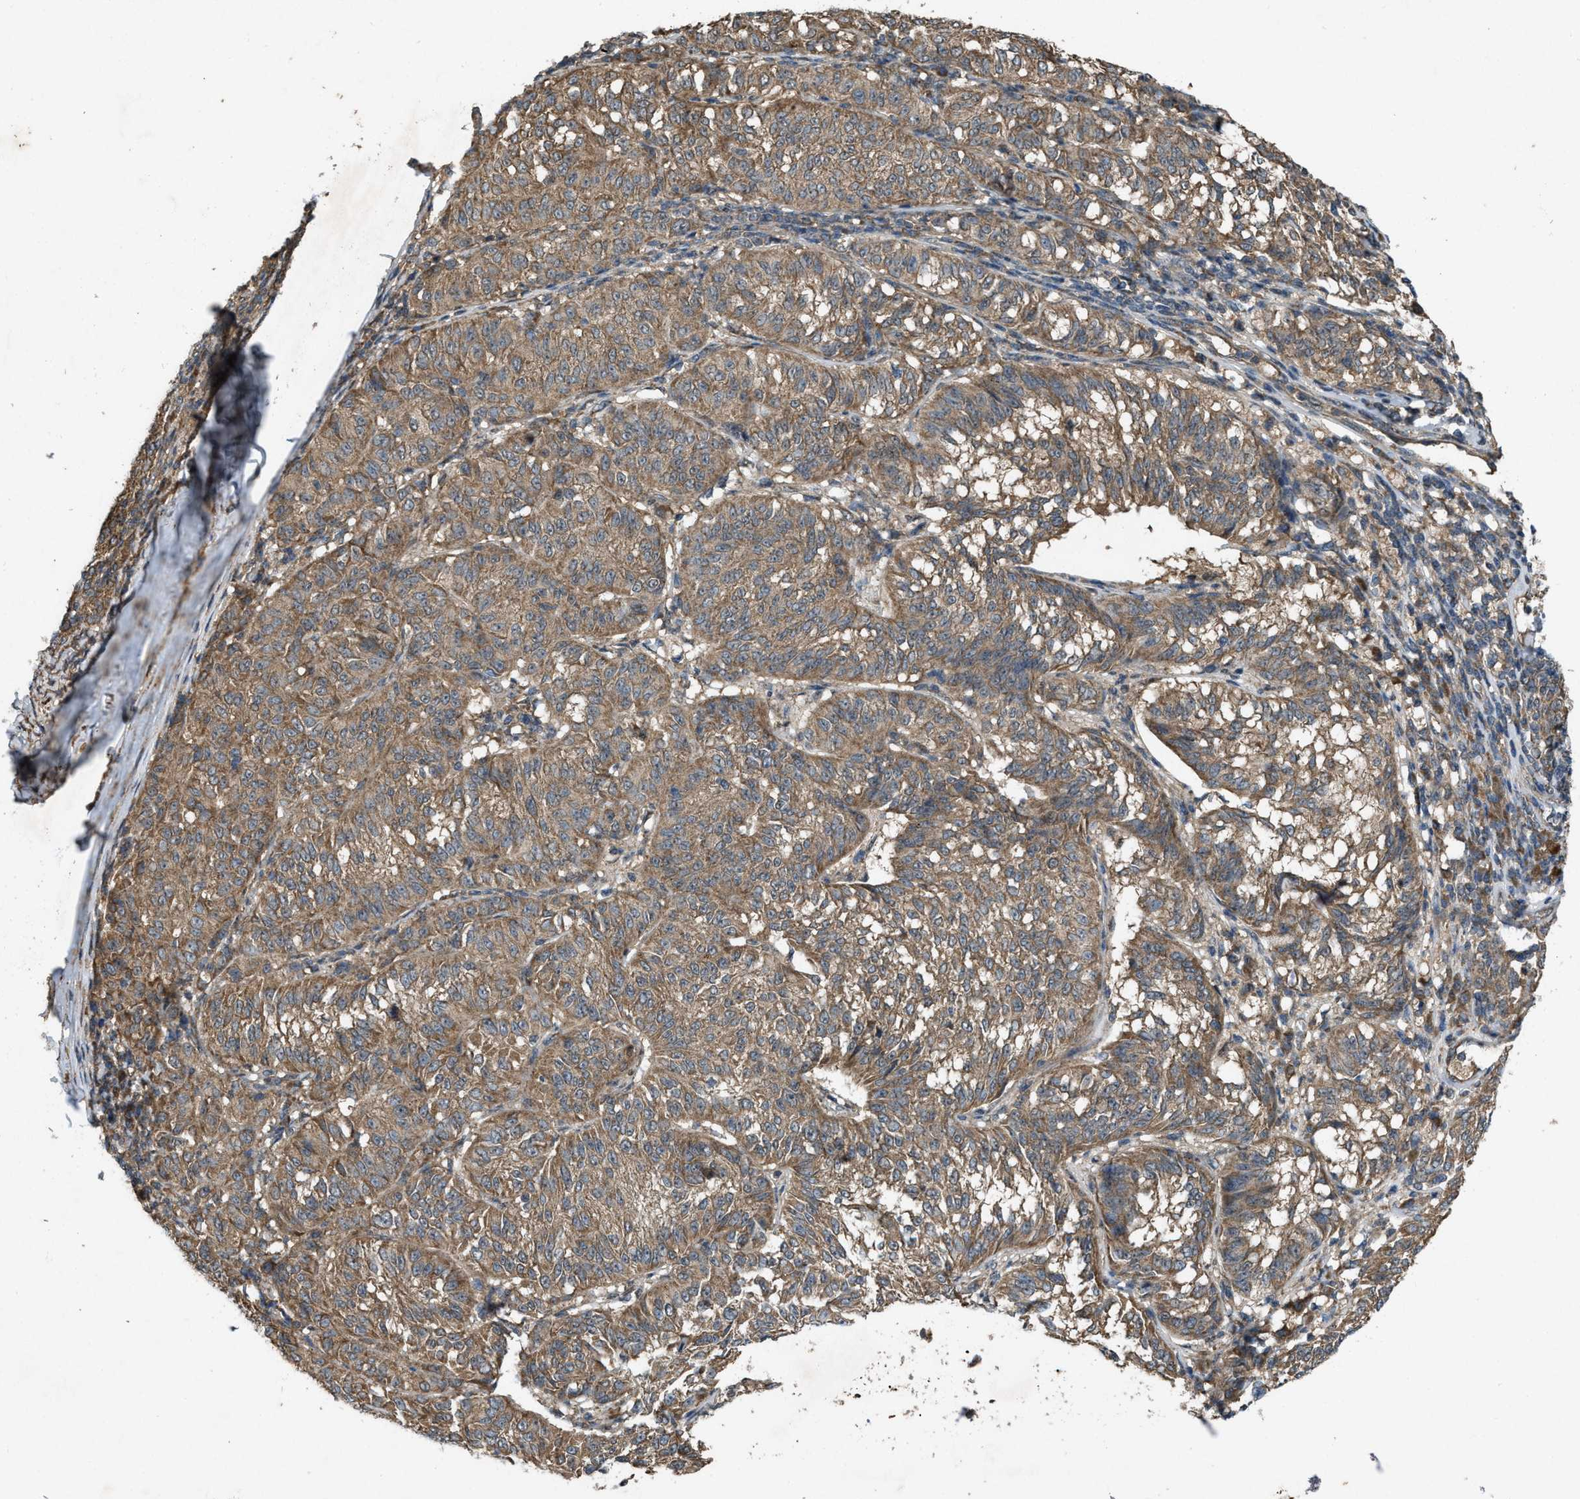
{"staining": {"intensity": "moderate", "quantity": ">75%", "location": "cytoplasmic/membranous"}, "tissue": "melanoma", "cell_type": "Tumor cells", "image_type": "cancer", "snomed": [{"axis": "morphology", "description": "Malignant melanoma, NOS"}, {"axis": "topography", "description": "Skin"}], "caption": "Protein expression analysis of melanoma displays moderate cytoplasmic/membranous expression in approximately >75% of tumor cells.", "gene": "PDP2", "patient": {"sex": "female", "age": 72}}